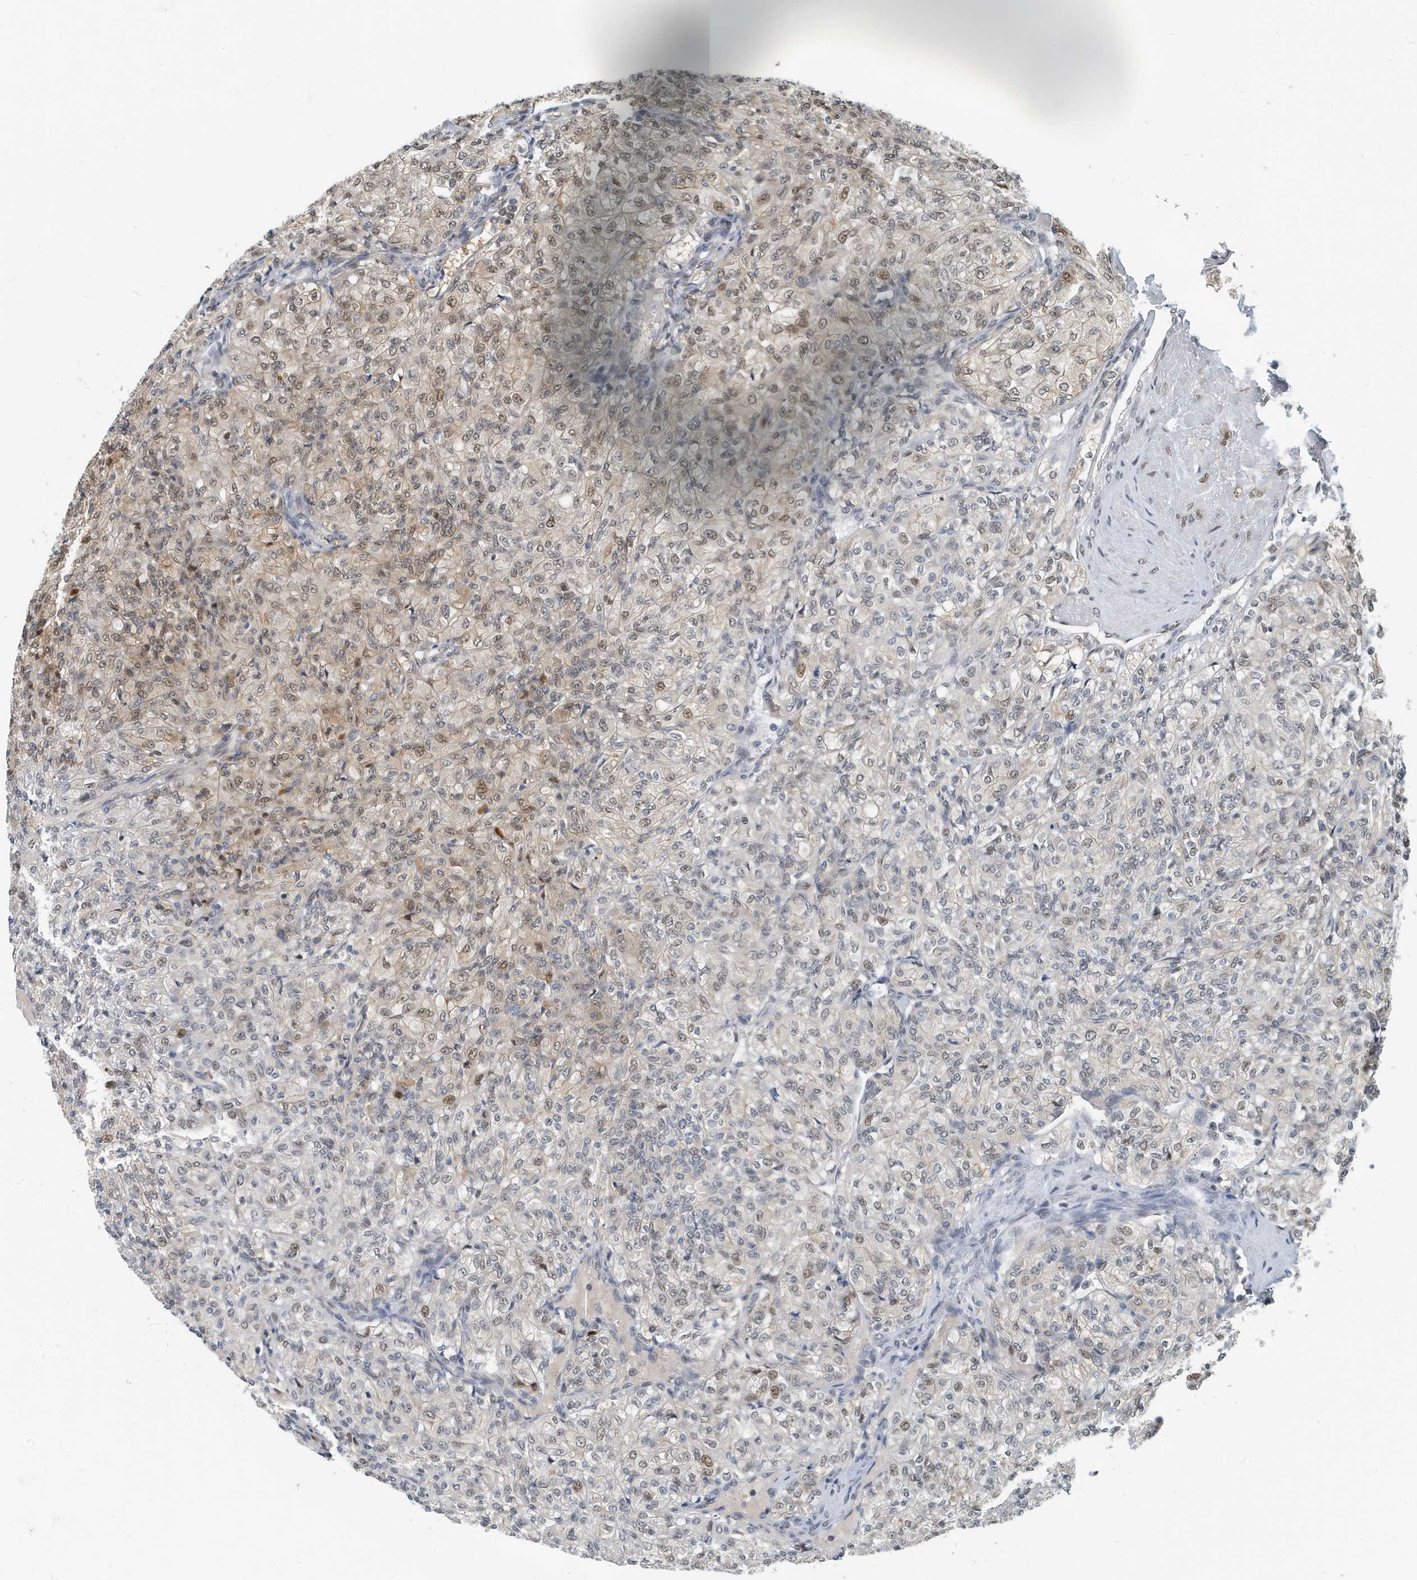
{"staining": {"intensity": "weak", "quantity": "25%-75%", "location": "cytoplasmic/membranous,nuclear"}, "tissue": "renal cancer", "cell_type": "Tumor cells", "image_type": "cancer", "snomed": [{"axis": "morphology", "description": "Adenocarcinoma, NOS"}, {"axis": "topography", "description": "Kidney"}], "caption": "Immunohistochemical staining of adenocarcinoma (renal) reveals low levels of weak cytoplasmic/membranous and nuclear staining in about 25%-75% of tumor cells. Using DAB (brown) and hematoxylin (blue) stains, captured at high magnification using brightfield microscopy.", "gene": "KIF15", "patient": {"sex": "male", "age": 77}}